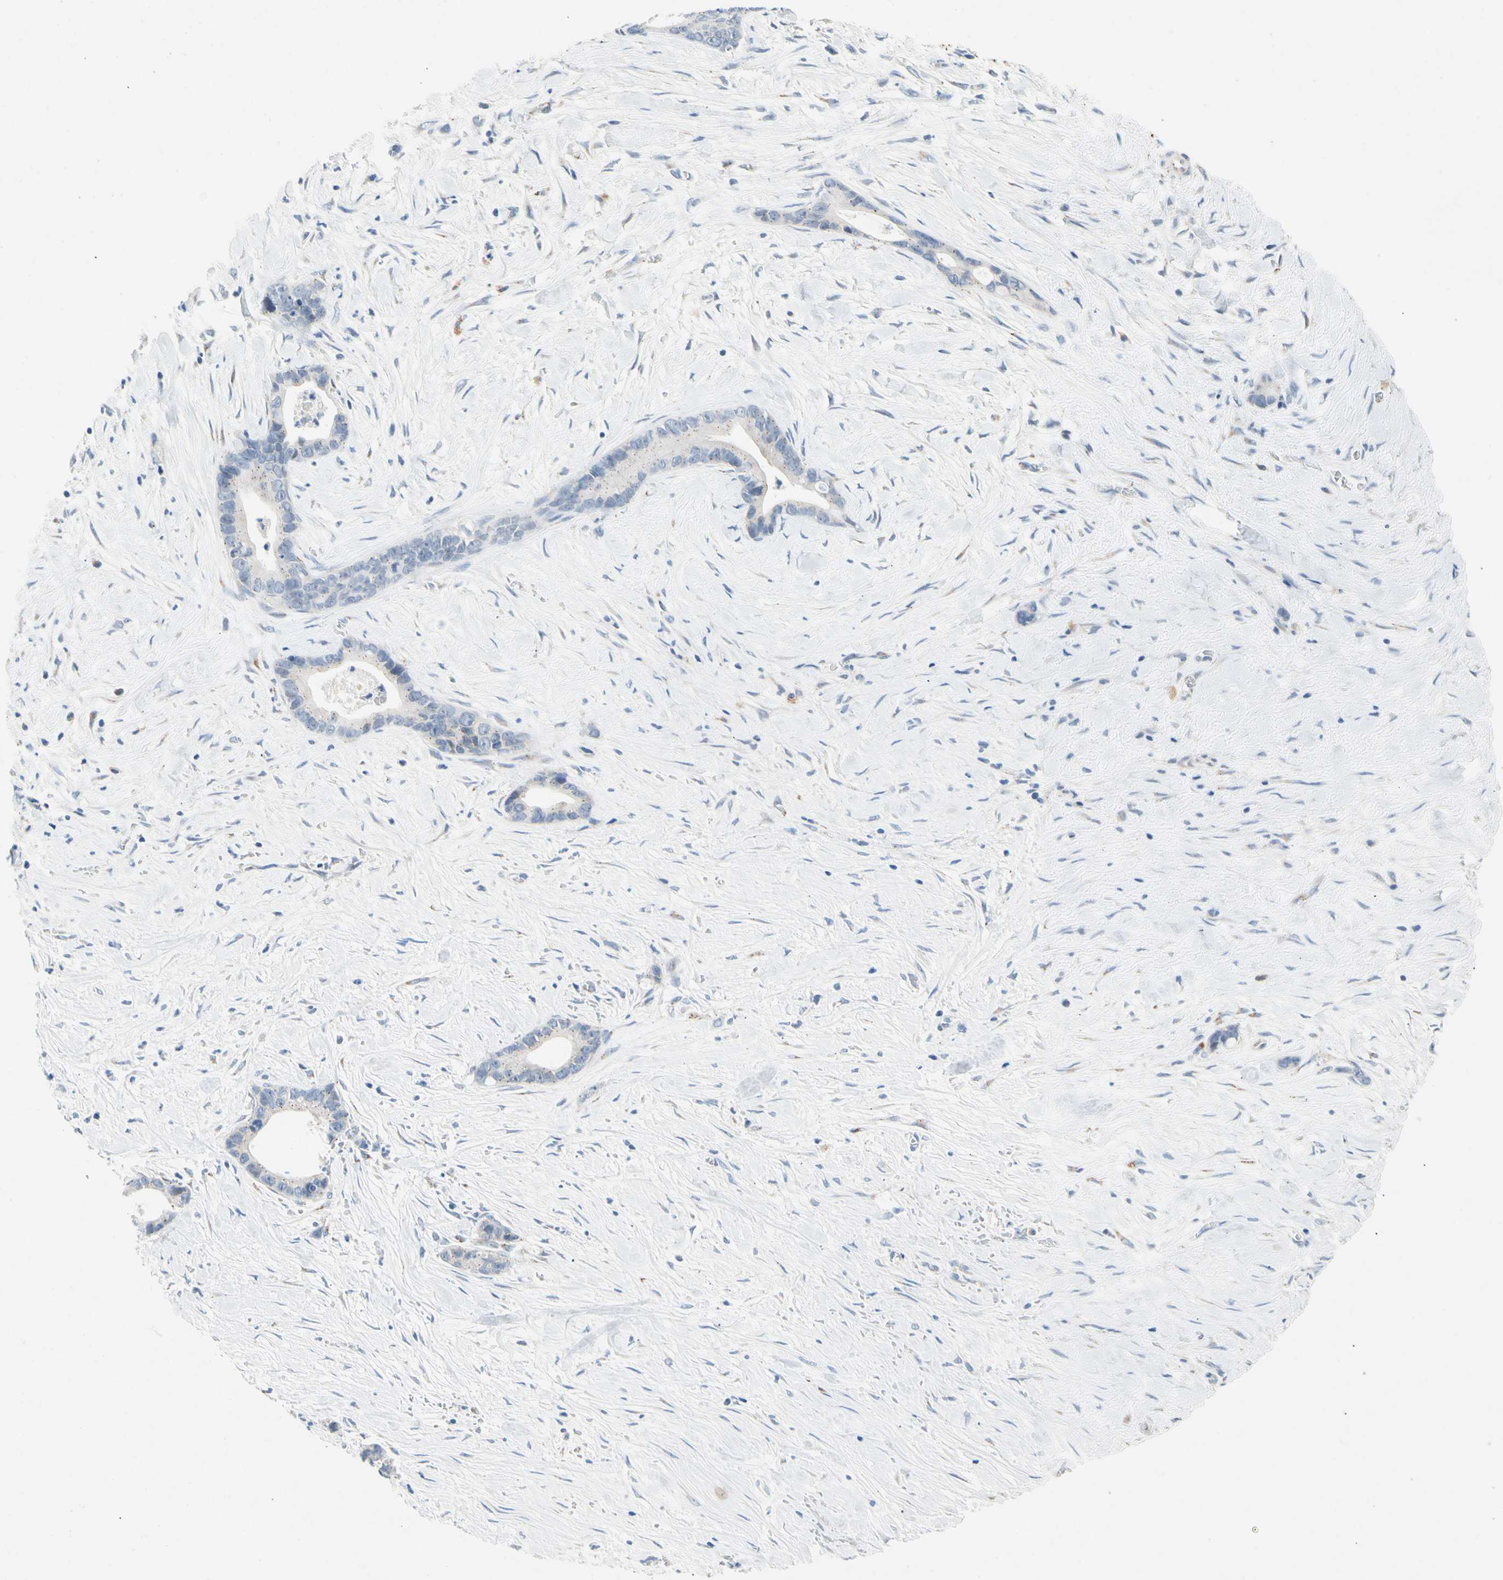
{"staining": {"intensity": "negative", "quantity": "none", "location": "none"}, "tissue": "liver cancer", "cell_type": "Tumor cells", "image_type": "cancer", "snomed": [{"axis": "morphology", "description": "Cholangiocarcinoma"}, {"axis": "topography", "description": "Liver"}], "caption": "The micrograph displays no staining of tumor cells in cholangiocarcinoma (liver).", "gene": "GASK1B", "patient": {"sex": "female", "age": 55}}